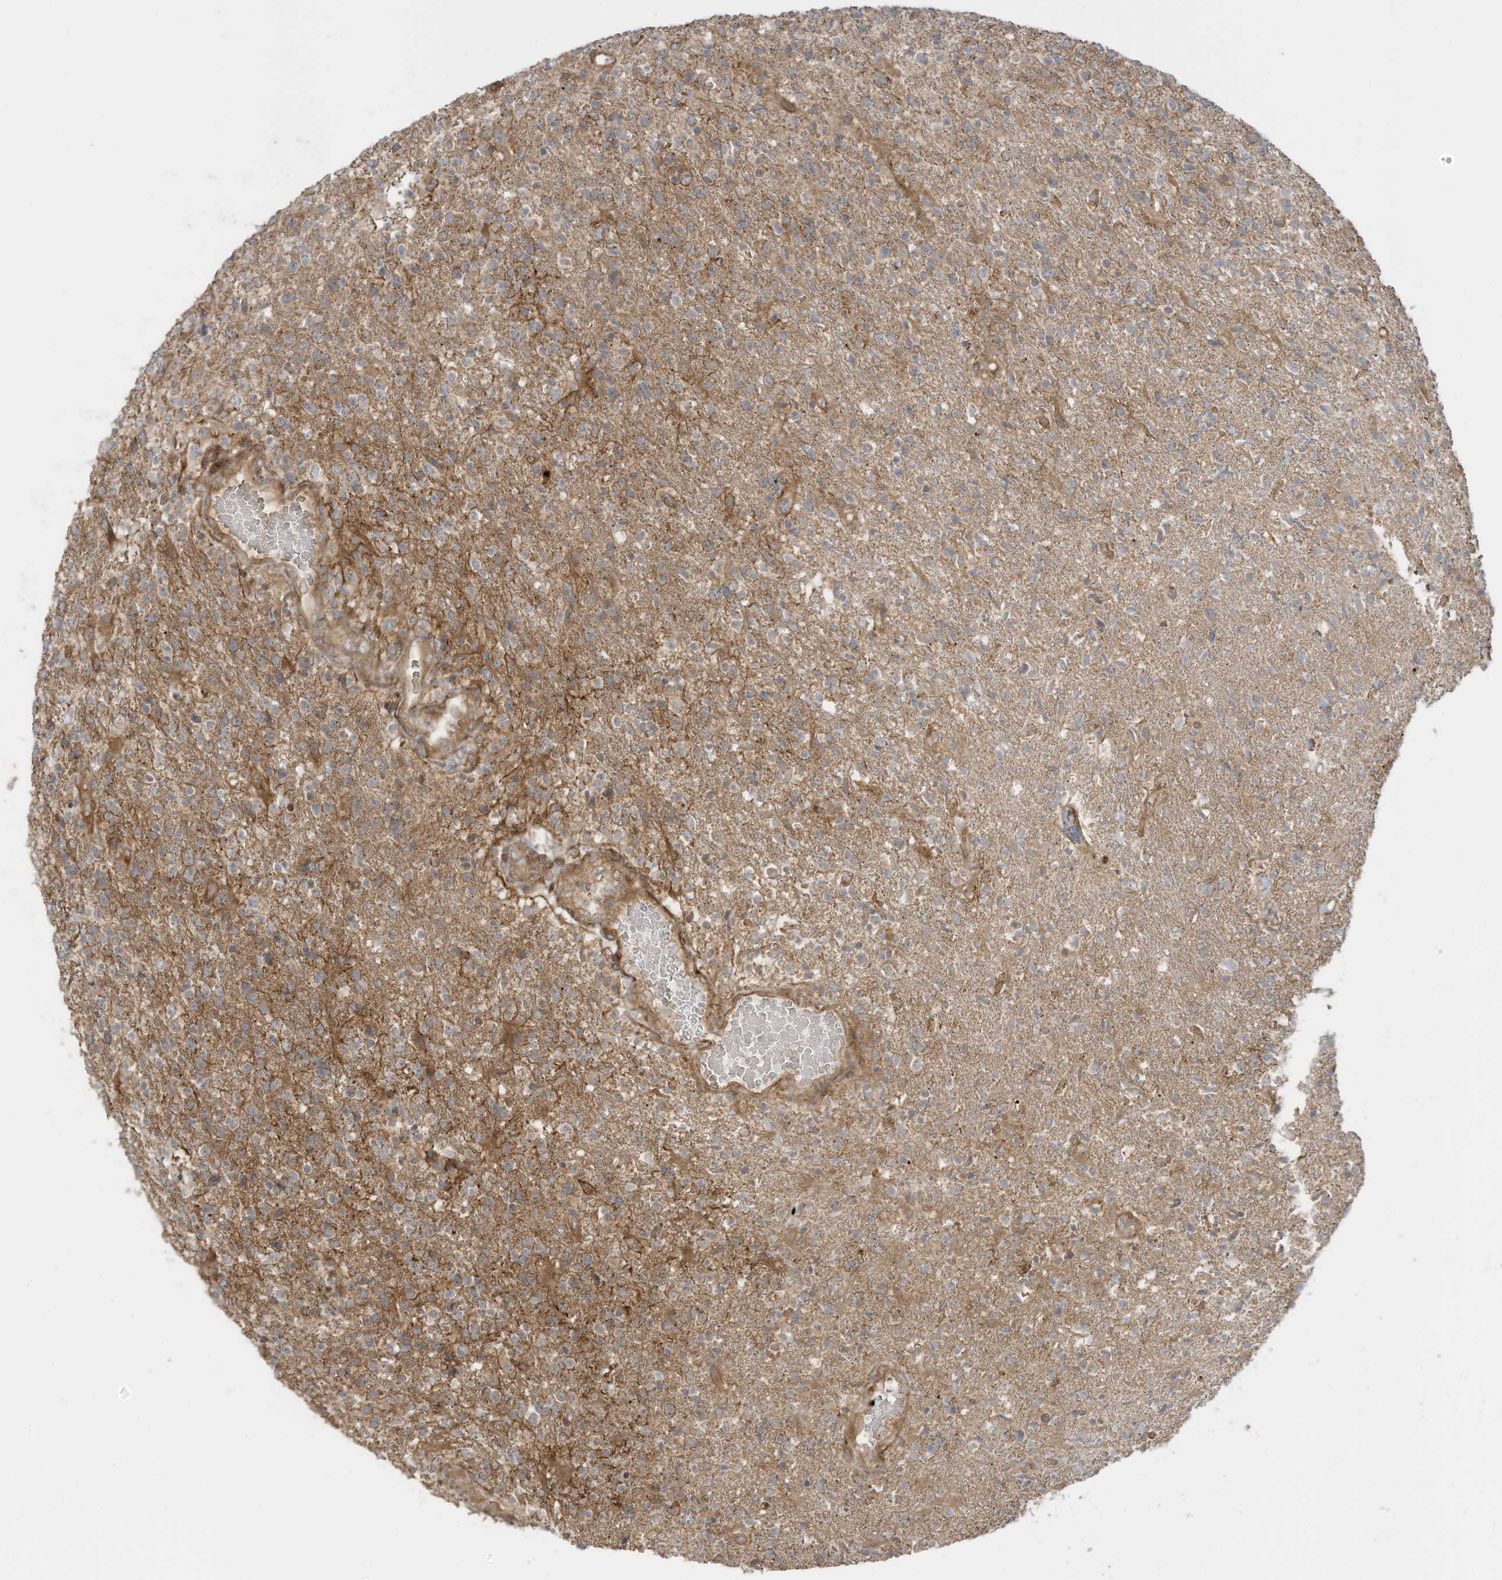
{"staining": {"intensity": "weak", "quantity": "25%-75%", "location": "cytoplasmic/membranous"}, "tissue": "glioma", "cell_type": "Tumor cells", "image_type": "cancer", "snomed": [{"axis": "morphology", "description": "Glioma, malignant, High grade"}, {"axis": "topography", "description": "Brain"}], "caption": "Weak cytoplasmic/membranous positivity is identified in about 25%-75% of tumor cells in glioma.", "gene": "ENTR1", "patient": {"sex": "male", "age": 72}}